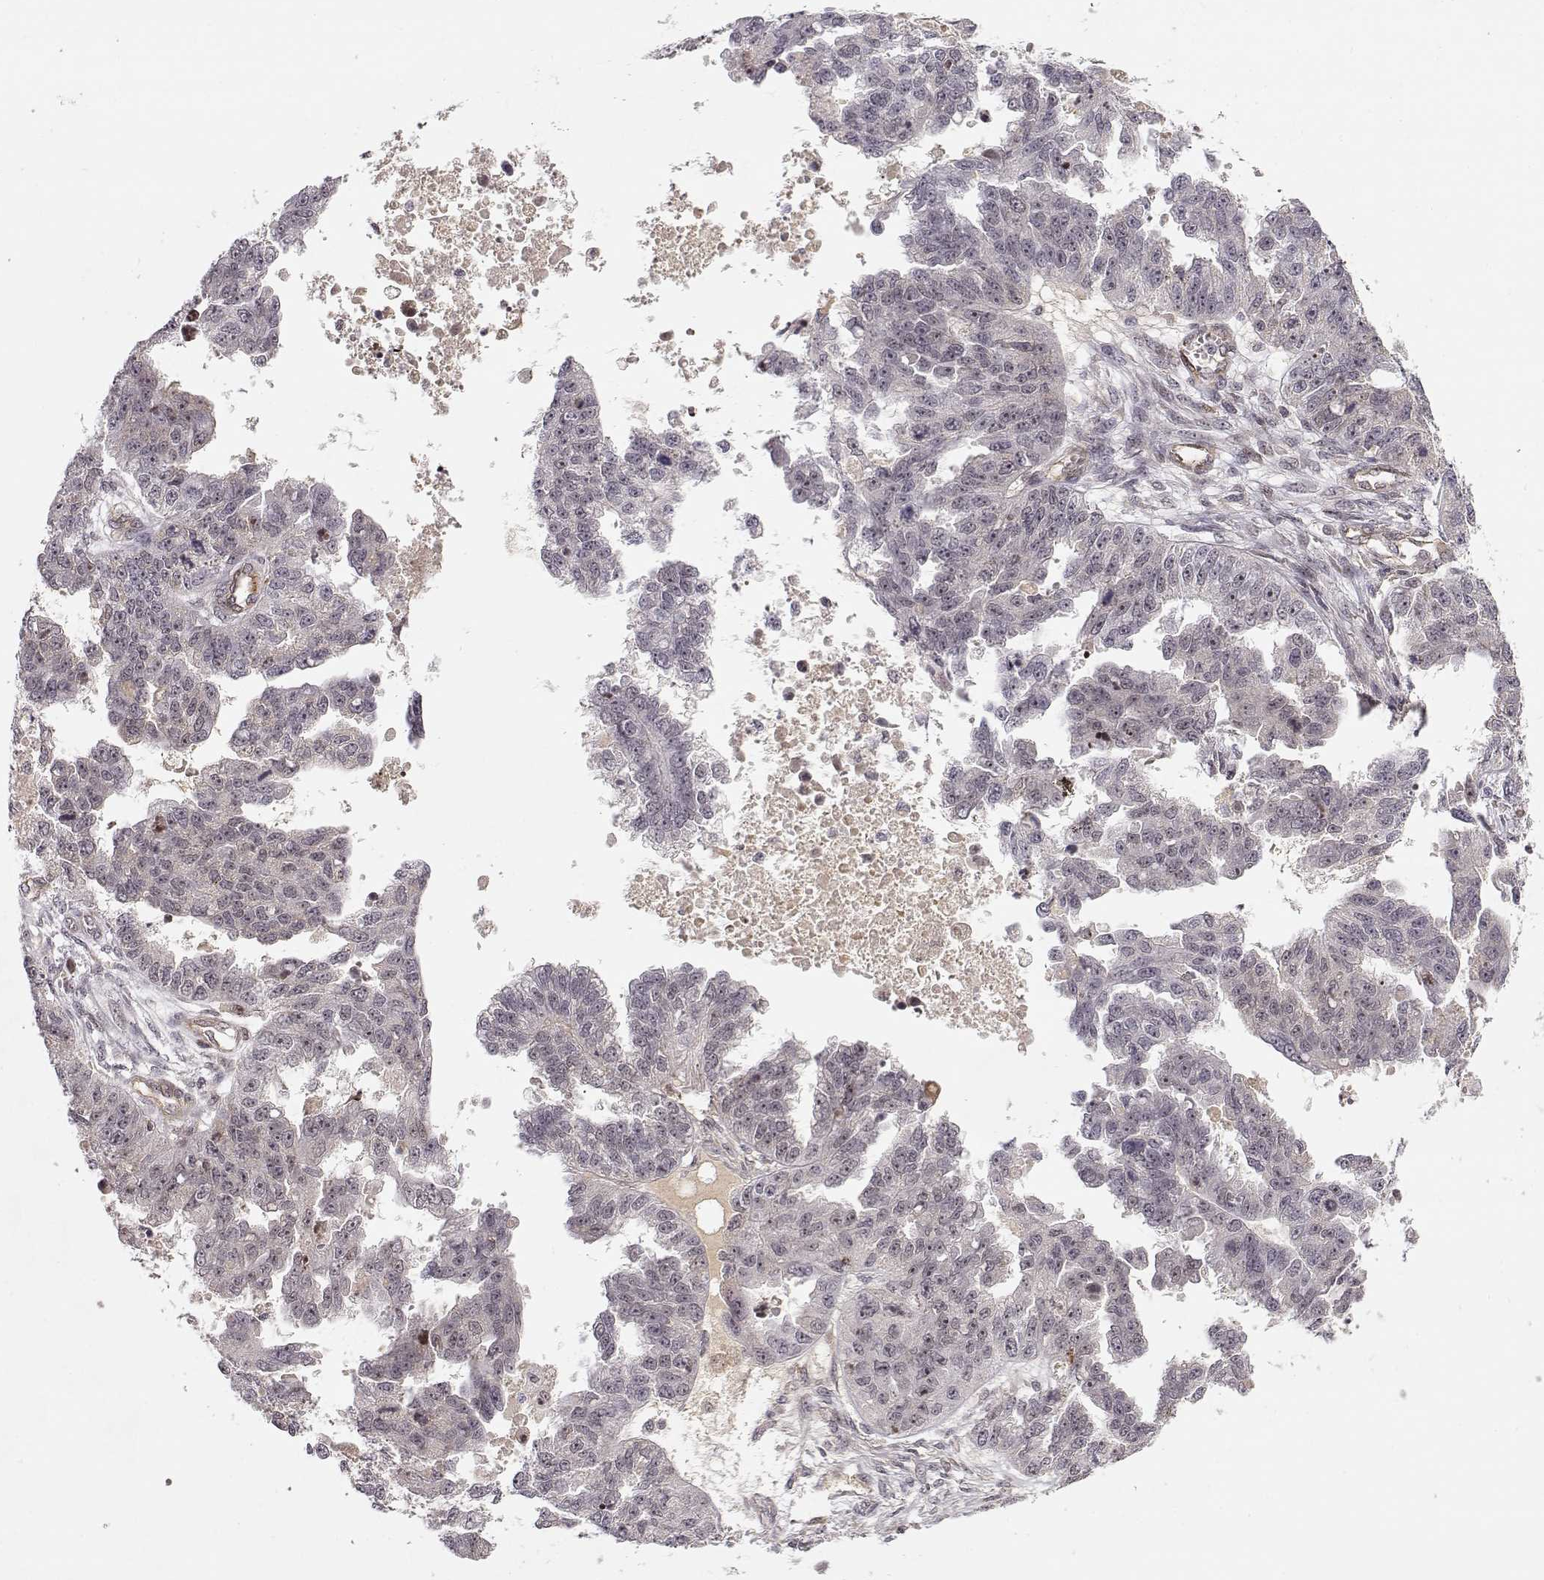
{"staining": {"intensity": "weak", "quantity": "<25%", "location": "nuclear"}, "tissue": "ovarian cancer", "cell_type": "Tumor cells", "image_type": "cancer", "snomed": [{"axis": "morphology", "description": "Cystadenocarcinoma, serous, NOS"}, {"axis": "topography", "description": "Ovary"}], "caption": "Ovarian cancer (serous cystadenocarcinoma) was stained to show a protein in brown. There is no significant expression in tumor cells. Nuclei are stained in blue.", "gene": "CIR1", "patient": {"sex": "female", "age": 58}}